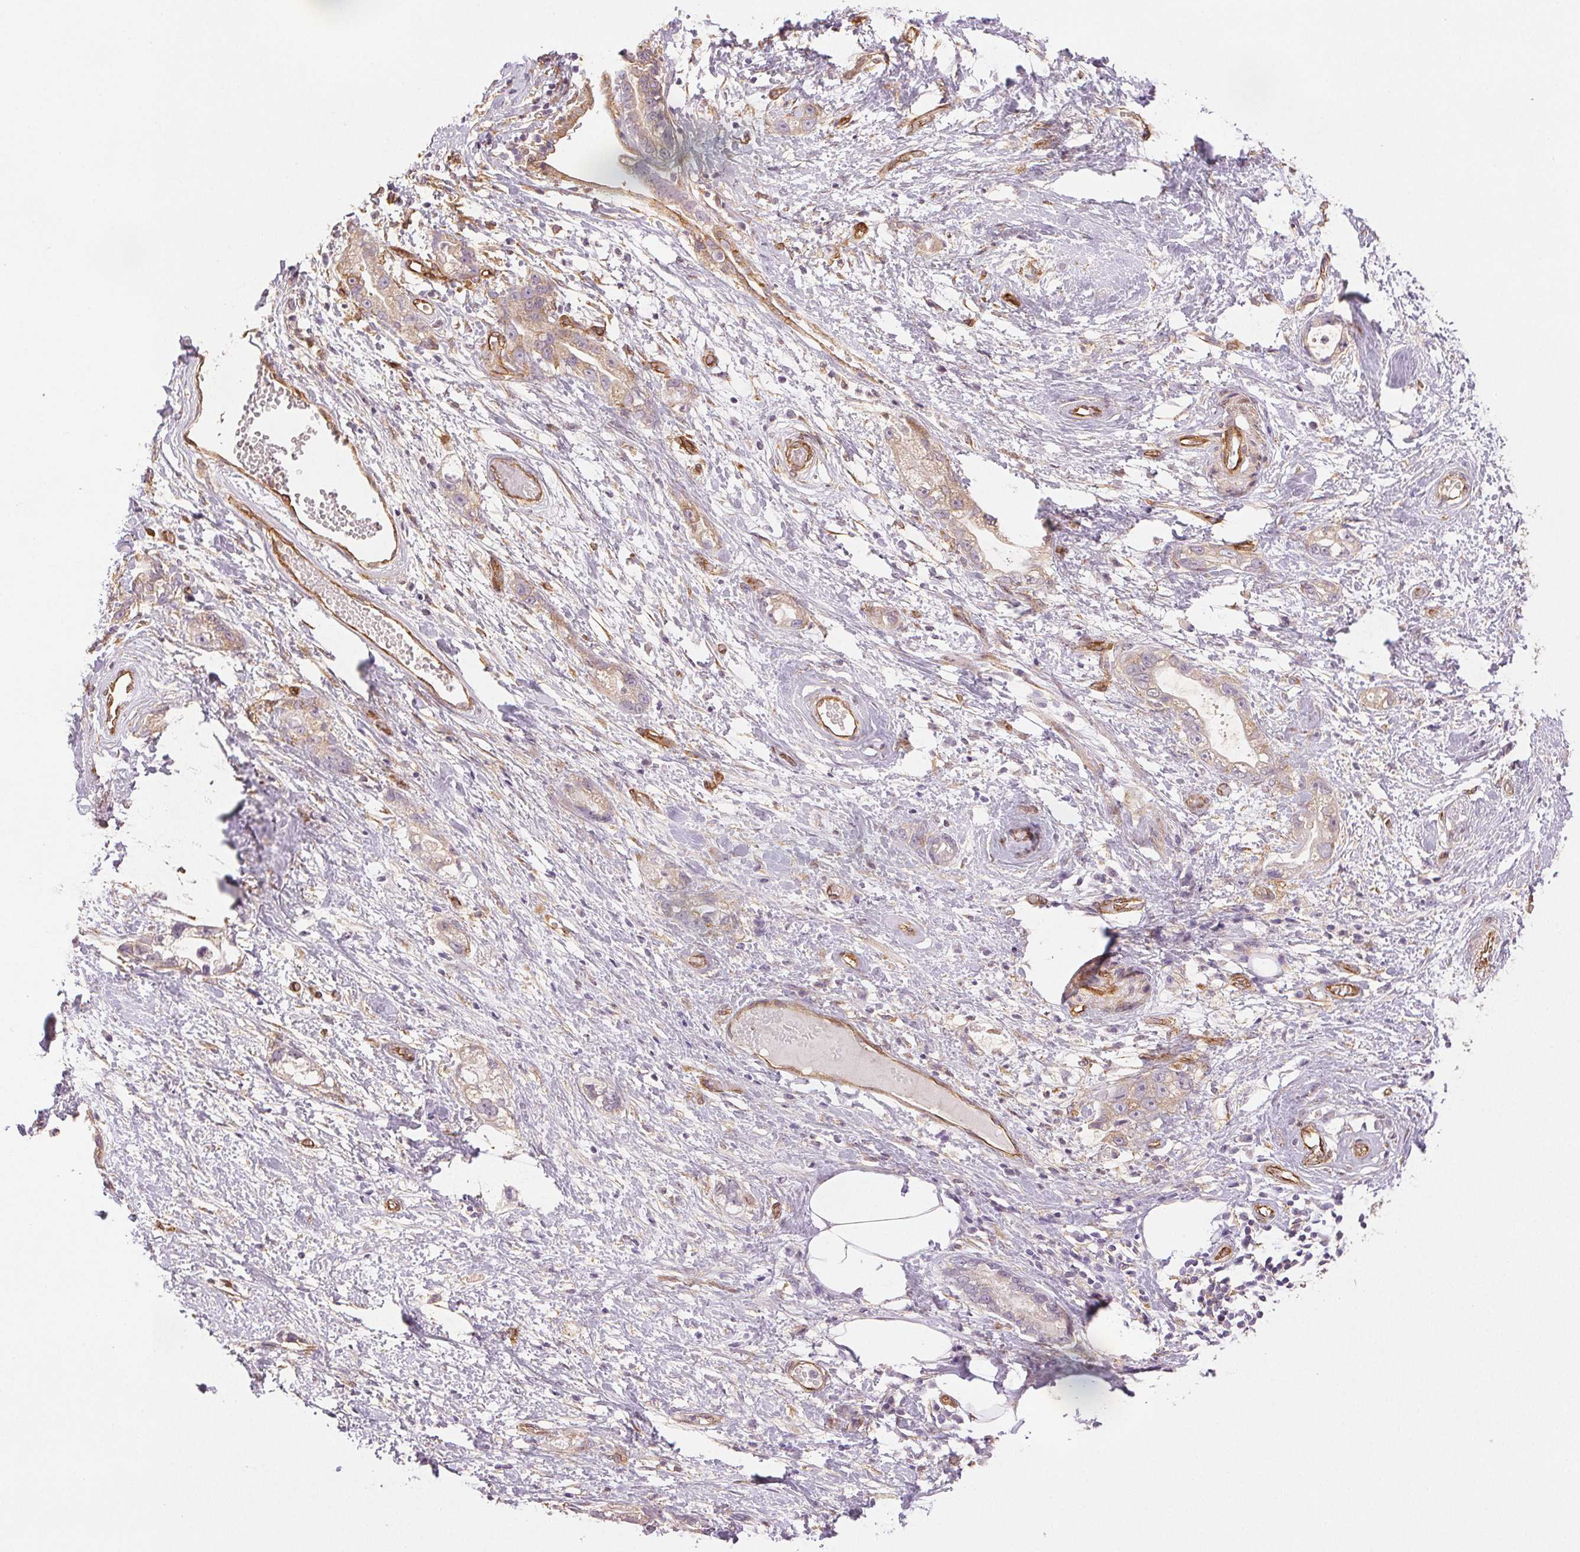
{"staining": {"intensity": "weak", "quantity": "25%-75%", "location": "cytoplasmic/membranous"}, "tissue": "stomach cancer", "cell_type": "Tumor cells", "image_type": "cancer", "snomed": [{"axis": "morphology", "description": "Adenocarcinoma, NOS"}, {"axis": "topography", "description": "Stomach"}], "caption": "Immunohistochemistry photomicrograph of human stomach cancer (adenocarcinoma) stained for a protein (brown), which exhibits low levels of weak cytoplasmic/membranous expression in approximately 25%-75% of tumor cells.", "gene": "DIAPH2", "patient": {"sex": "male", "age": 55}}